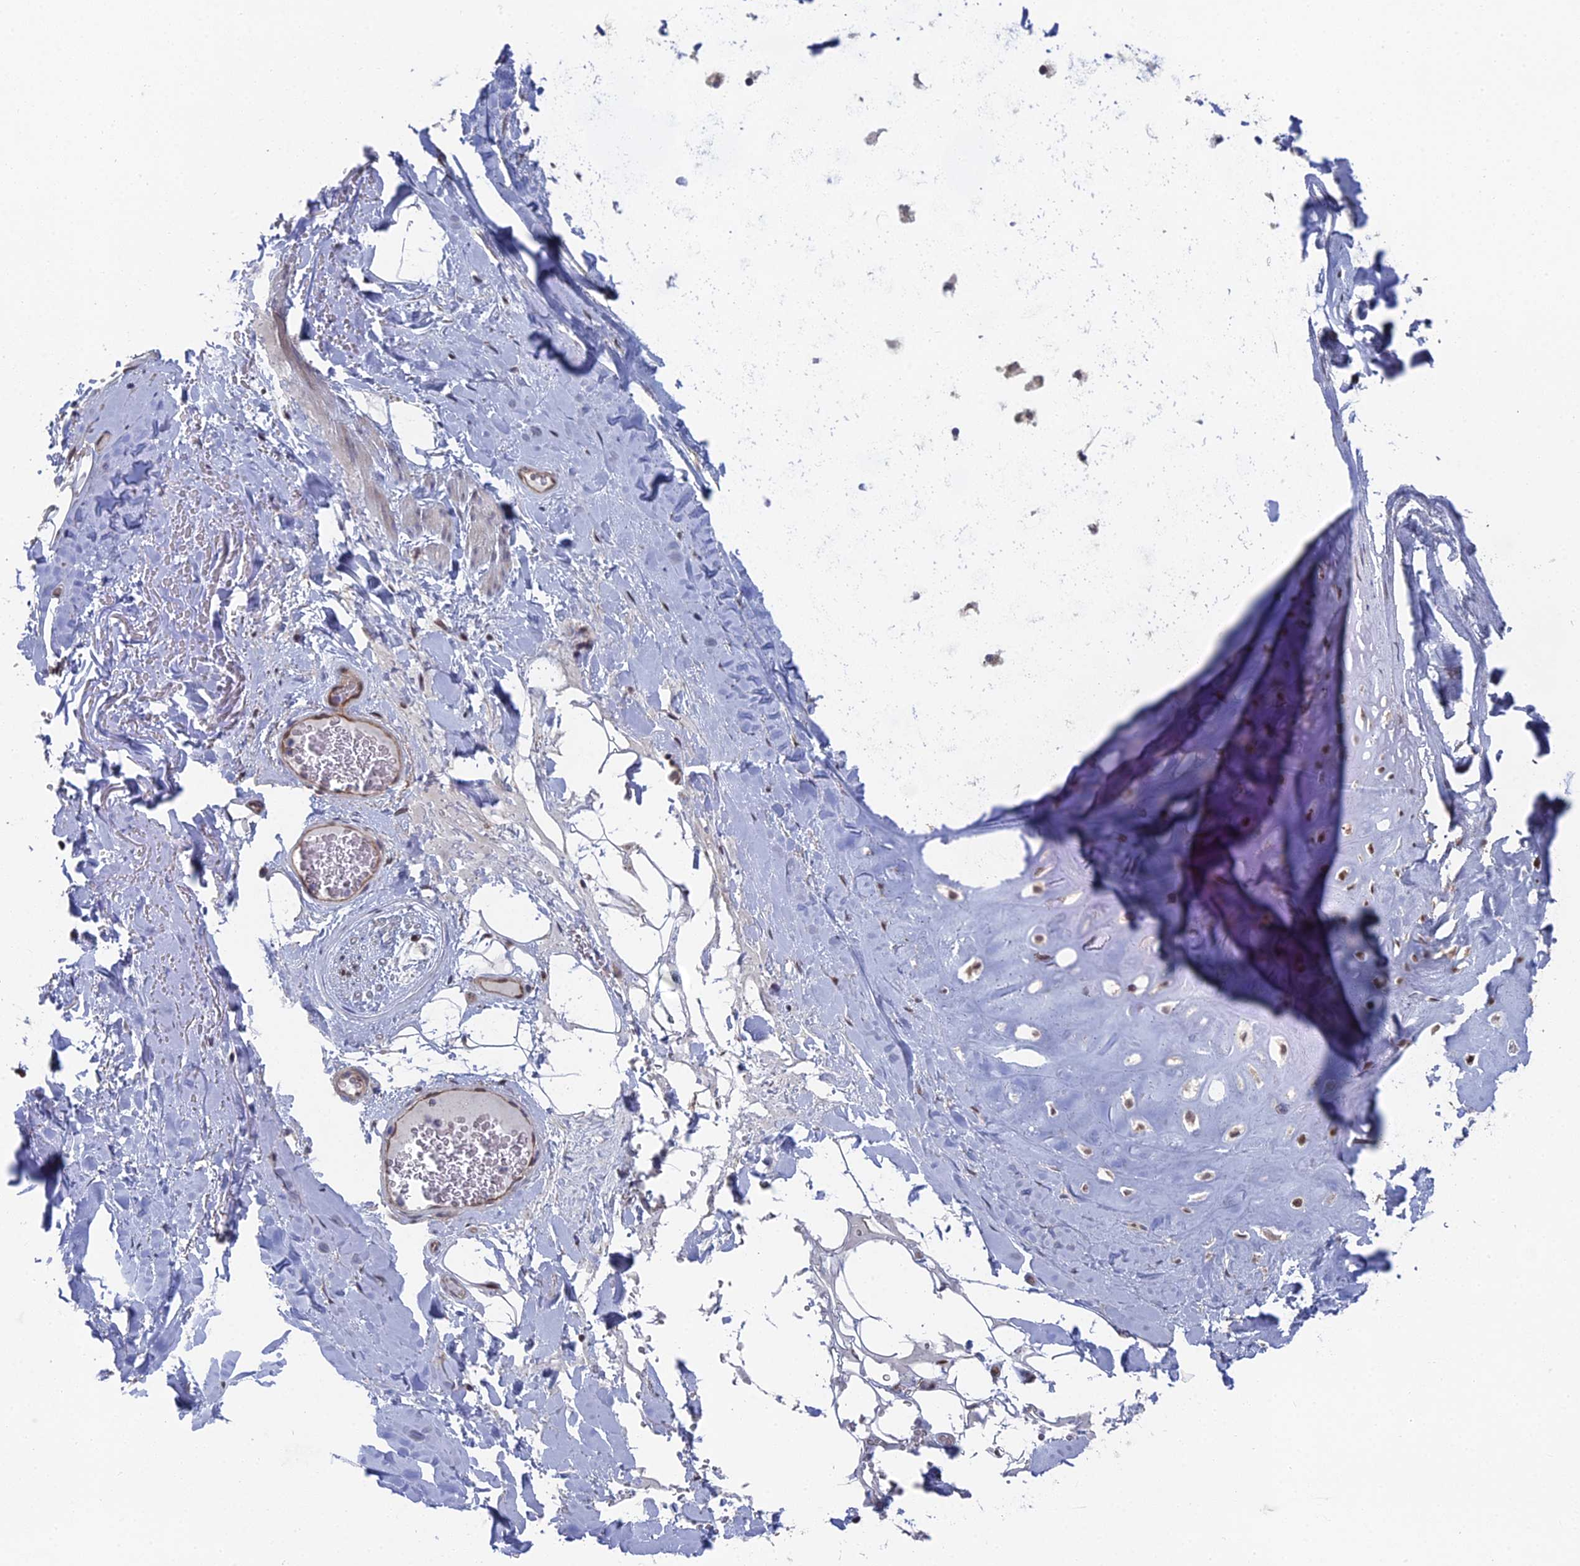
{"staining": {"intensity": "moderate", "quantity": "25%-75%", "location": "cytoplasmic/membranous,nuclear"}, "tissue": "adipose tissue", "cell_type": "Adipocytes", "image_type": "normal", "snomed": [{"axis": "morphology", "description": "Normal tissue, NOS"}, {"axis": "topography", "description": "Cartilage tissue"}], "caption": "This photomicrograph reveals immunohistochemistry staining of benign adipose tissue, with medium moderate cytoplasmic/membranous,nuclear positivity in approximately 25%-75% of adipocytes.", "gene": "UNC5D", "patient": {"sex": "female", "age": 63}}